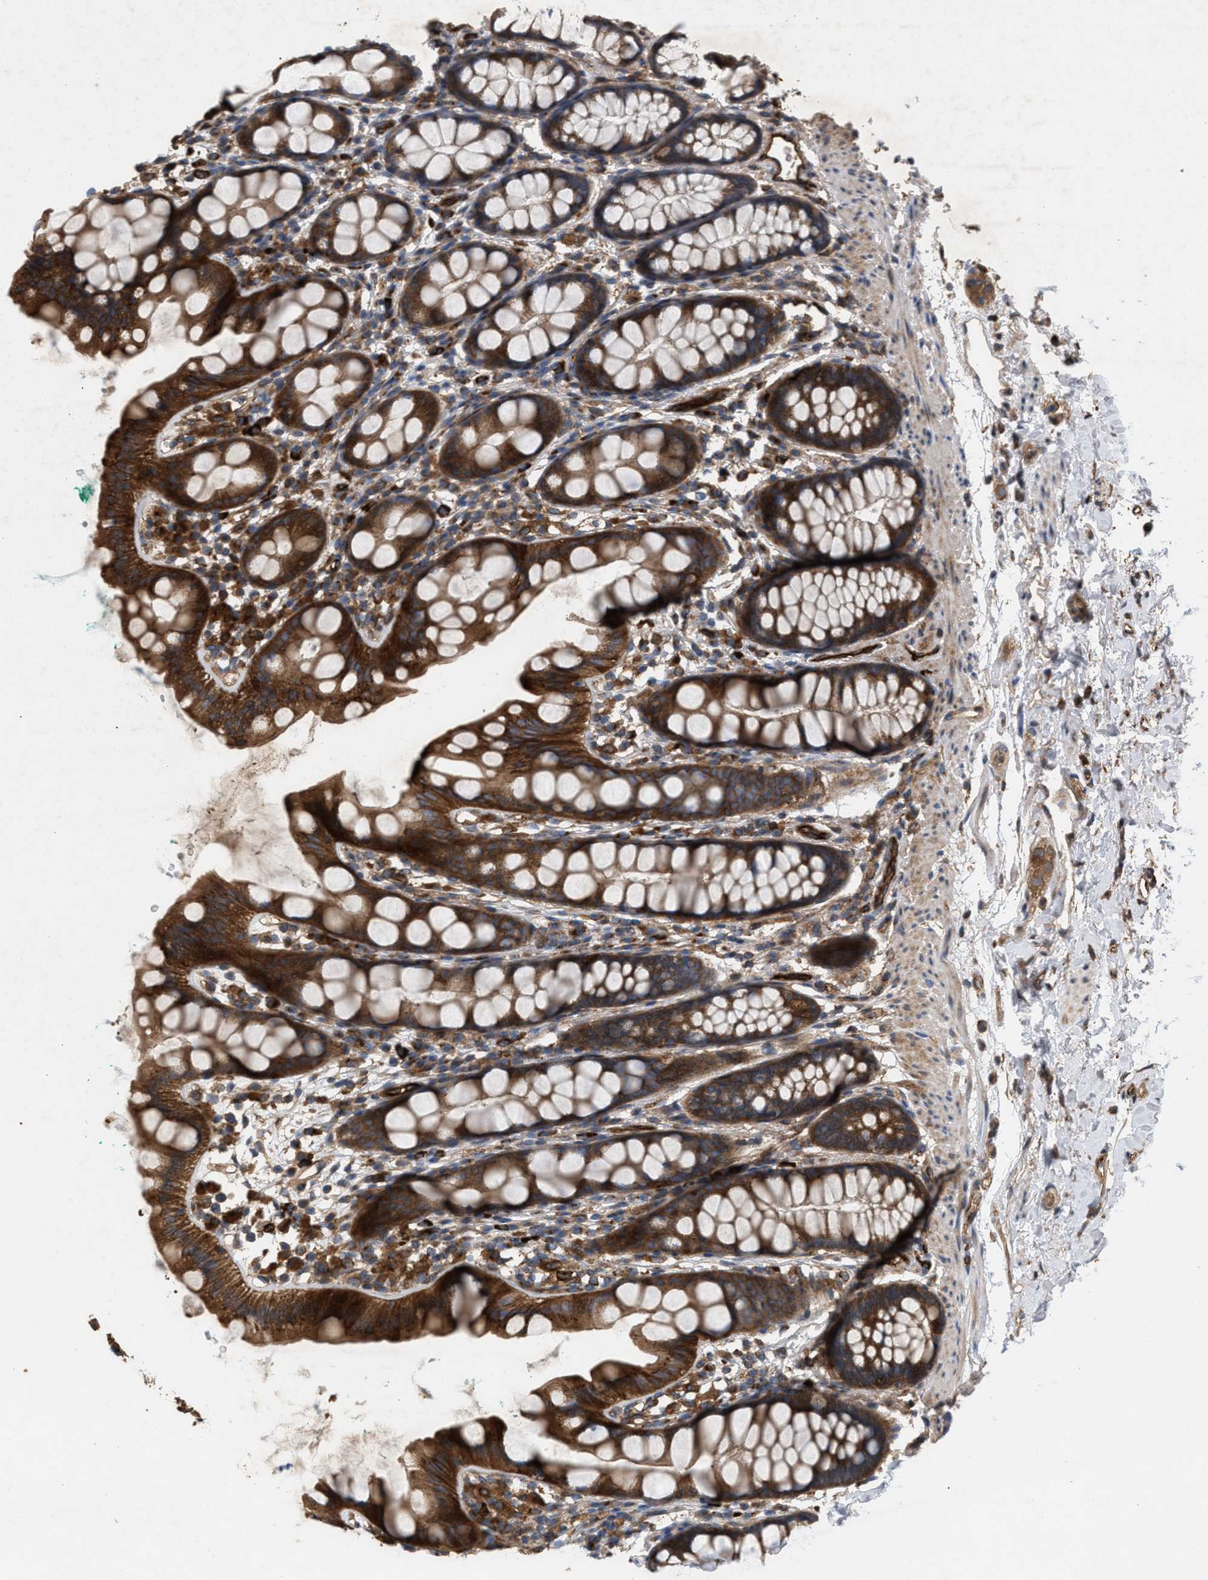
{"staining": {"intensity": "strong", "quantity": ">75%", "location": "cytoplasmic/membranous"}, "tissue": "rectum", "cell_type": "Glandular cells", "image_type": "normal", "snomed": [{"axis": "morphology", "description": "Normal tissue, NOS"}, {"axis": "topography", "description": "Rectum"}], "caption": "Protein expression analysis of unremarkable rectum demonstrates strong cytoplasmic/membranous expression in approximately >75% of glandular cells. The staining was performed using DAB to visualize the protein expression in brown, while the nuclei were stained in blue with hematoxylin (Magnification: 20x).", "gene": "GCC1", "patient": {"sex": "female", "age": 65}}